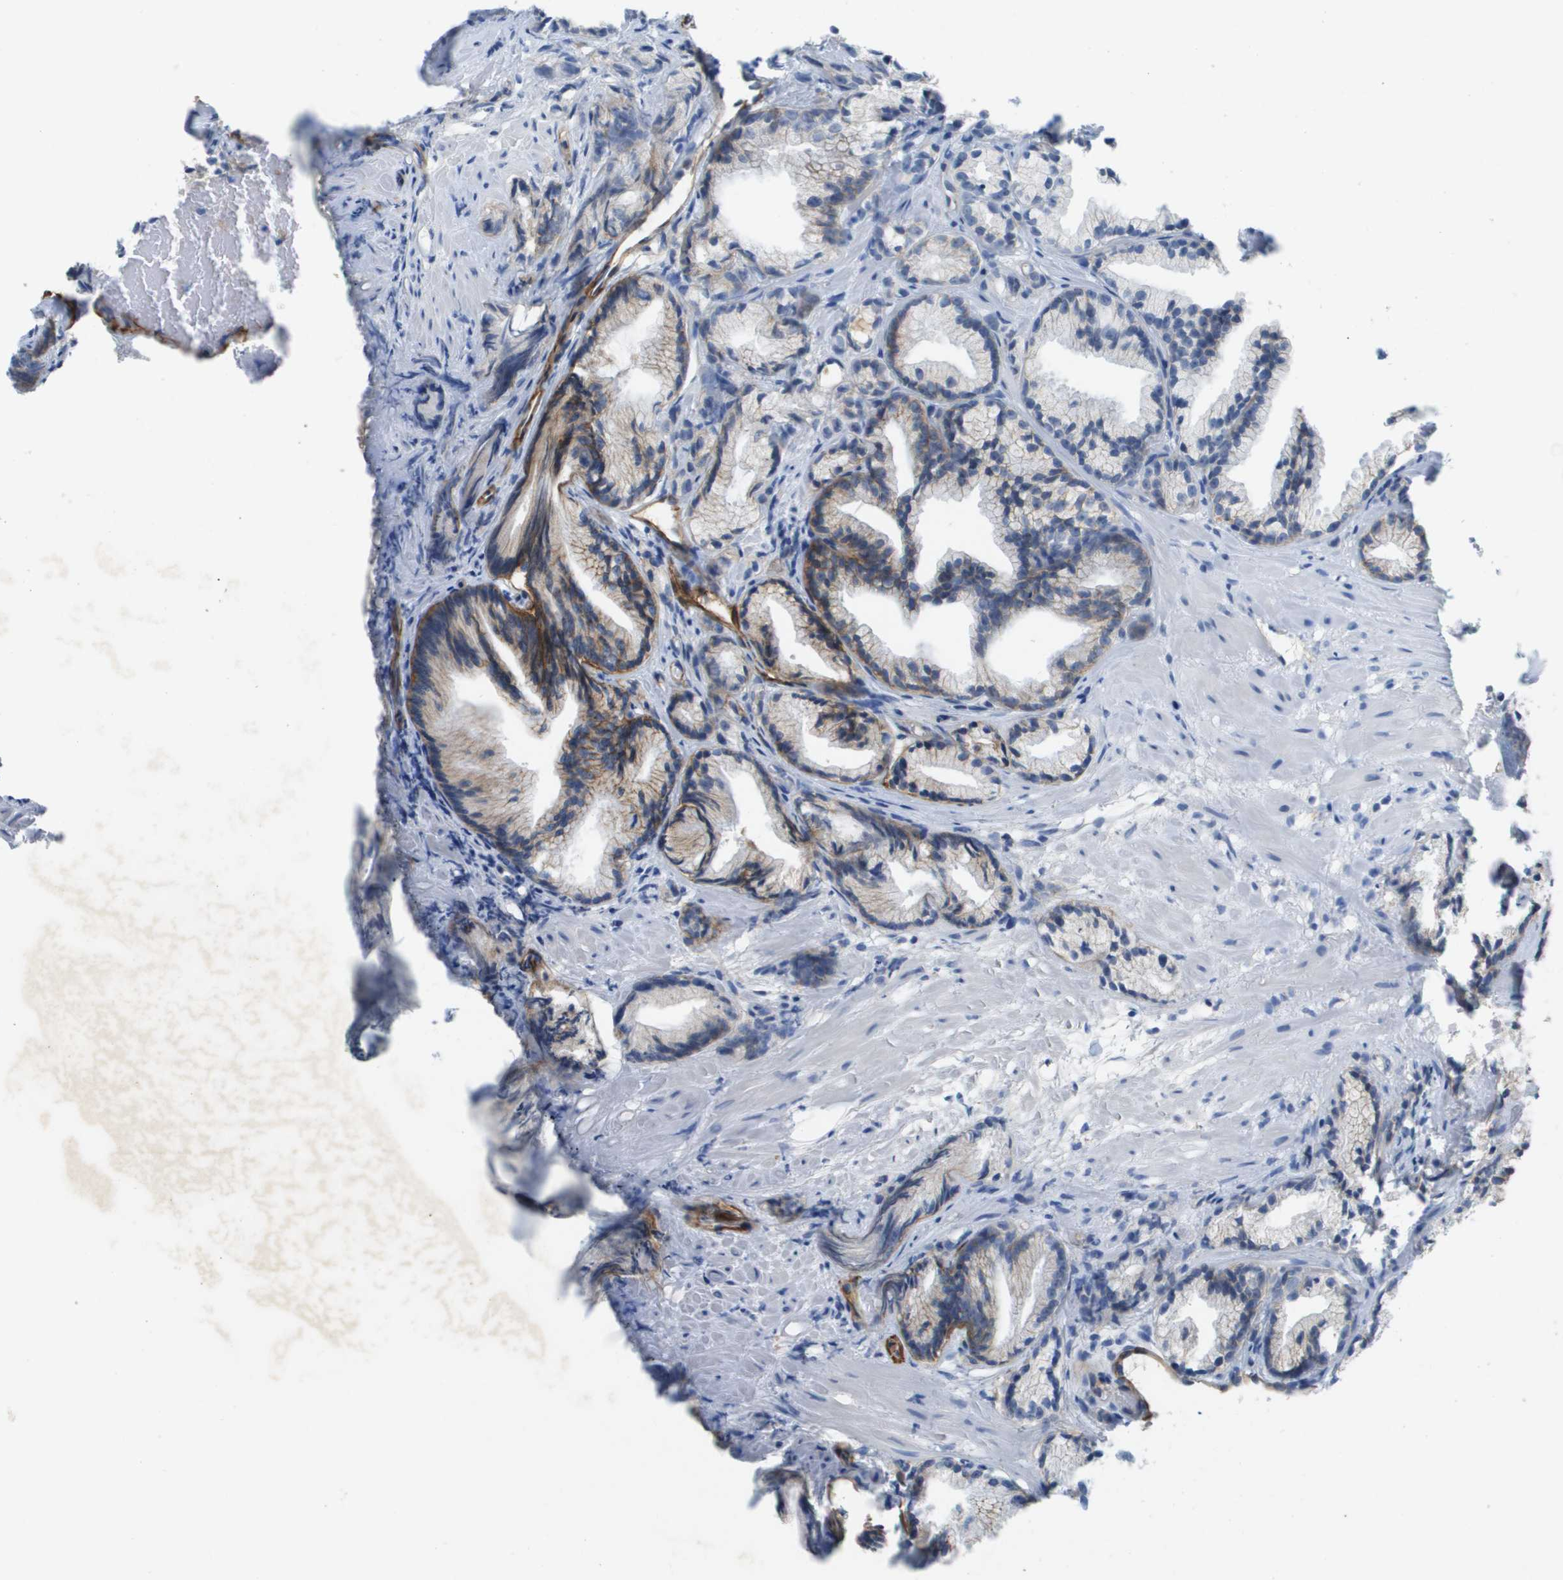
{"staining": {"intensity": "weak", "quantity": "25%-75%", "location": "cytoplasmic/membranous"}, "tissue": "prostate cancer", "cell_type": "Tumor cells", "image_type": "cancer", "snomed": [{"axis": "morphology", "description": "Adenocarcinoma, Low grade"}, {"axis": "topography", "description": "Prostate"}], "caption": "Immunohistochemistry (IHC) image of human prostate cancer (adenocarcinoma (low-grade)) stained for a protein (brown), which shows low levels of weak cytoplasmic/membranous staining in approximately 25%-75% of tumor cells.", "gene": "ITGA6", "patient": {"sex": "male", "age": 89}}